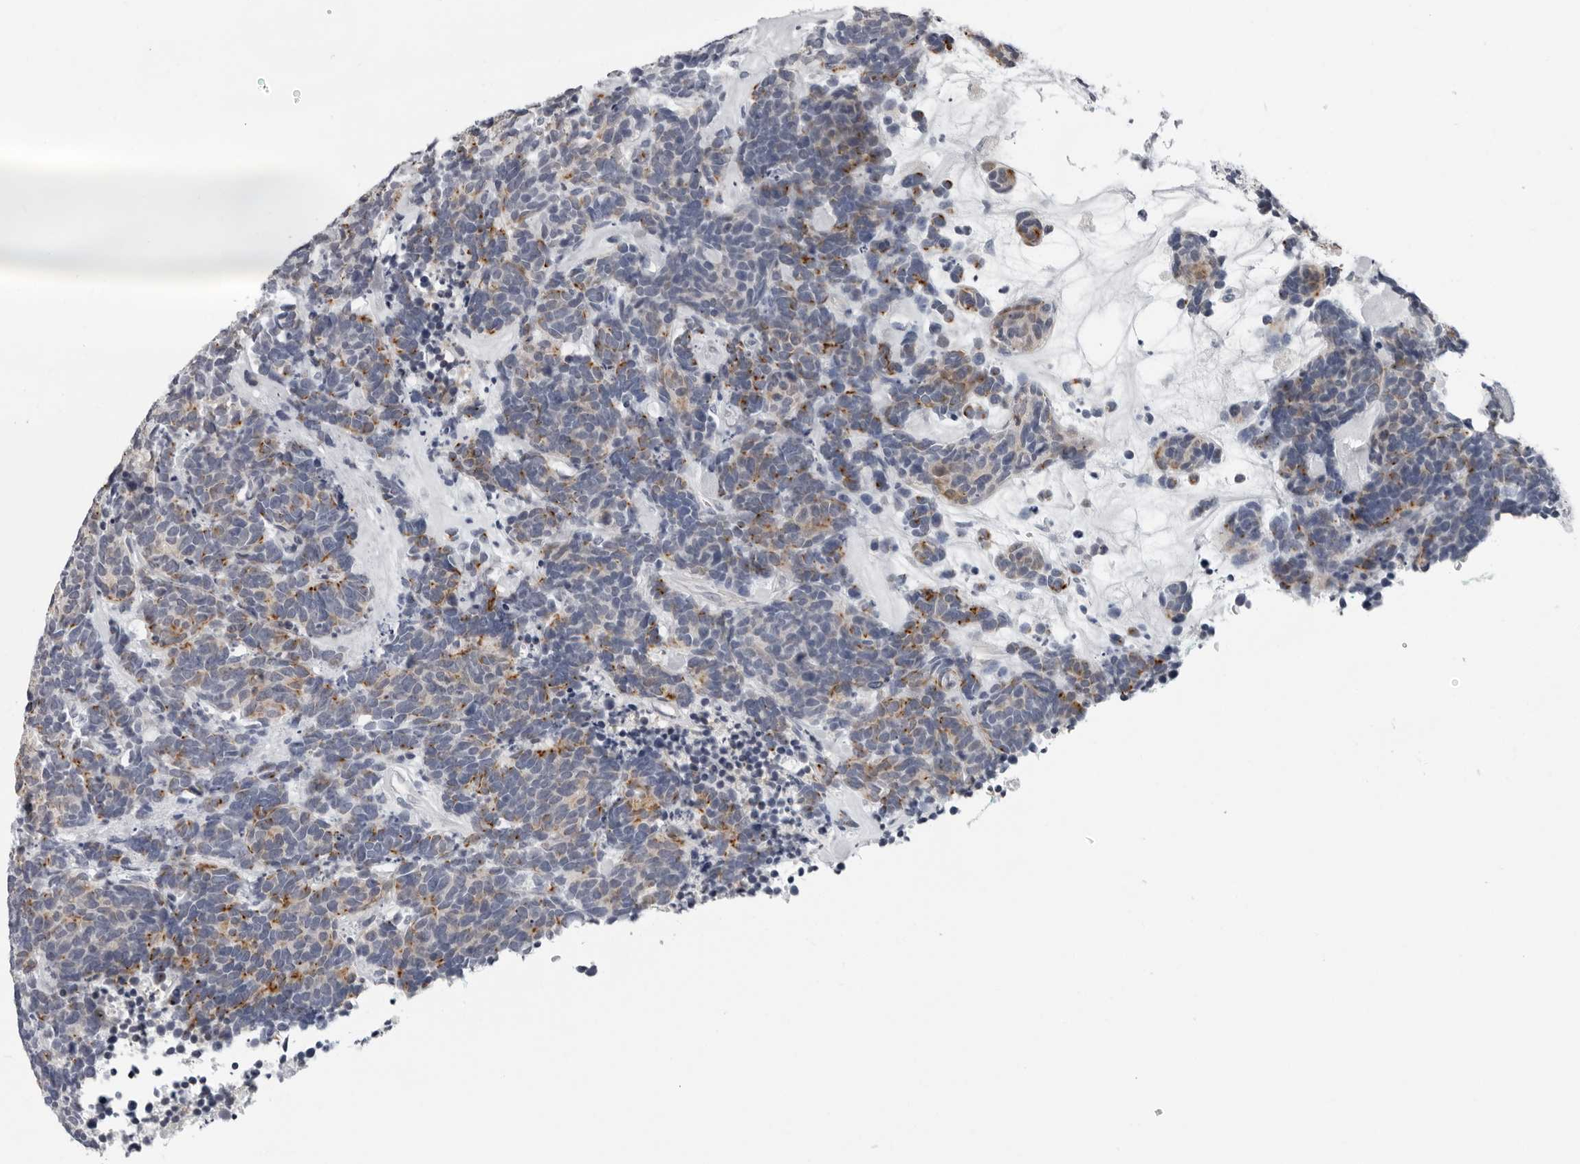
{"staining": {"intensity": "moderate", "quantity": "<25%", "location": "cytoplasmic/membranous"}, "tissue": "carcinoid", "cell_type": "Tumor cells", "image_type": "cancer", "snomed": [{"axis": "morphology", "description": "Carcinoma, NOS"}, {"axis": "morphology", "description": "Carcinoid, malignant, NOS"}, {"axis": "topography", "description": "Urinary bladder"}], "caption": "Immunohistochemical staining of human carcinoma exhibits low levels of moderate cytoplasmic/membranous expression in approximately <25% of tumor cells. (DAB = brown stain, brightfield microscopy at high magnification).", "gene": "CCDC28B", "patient": {"sex": "male", "age": 57}}